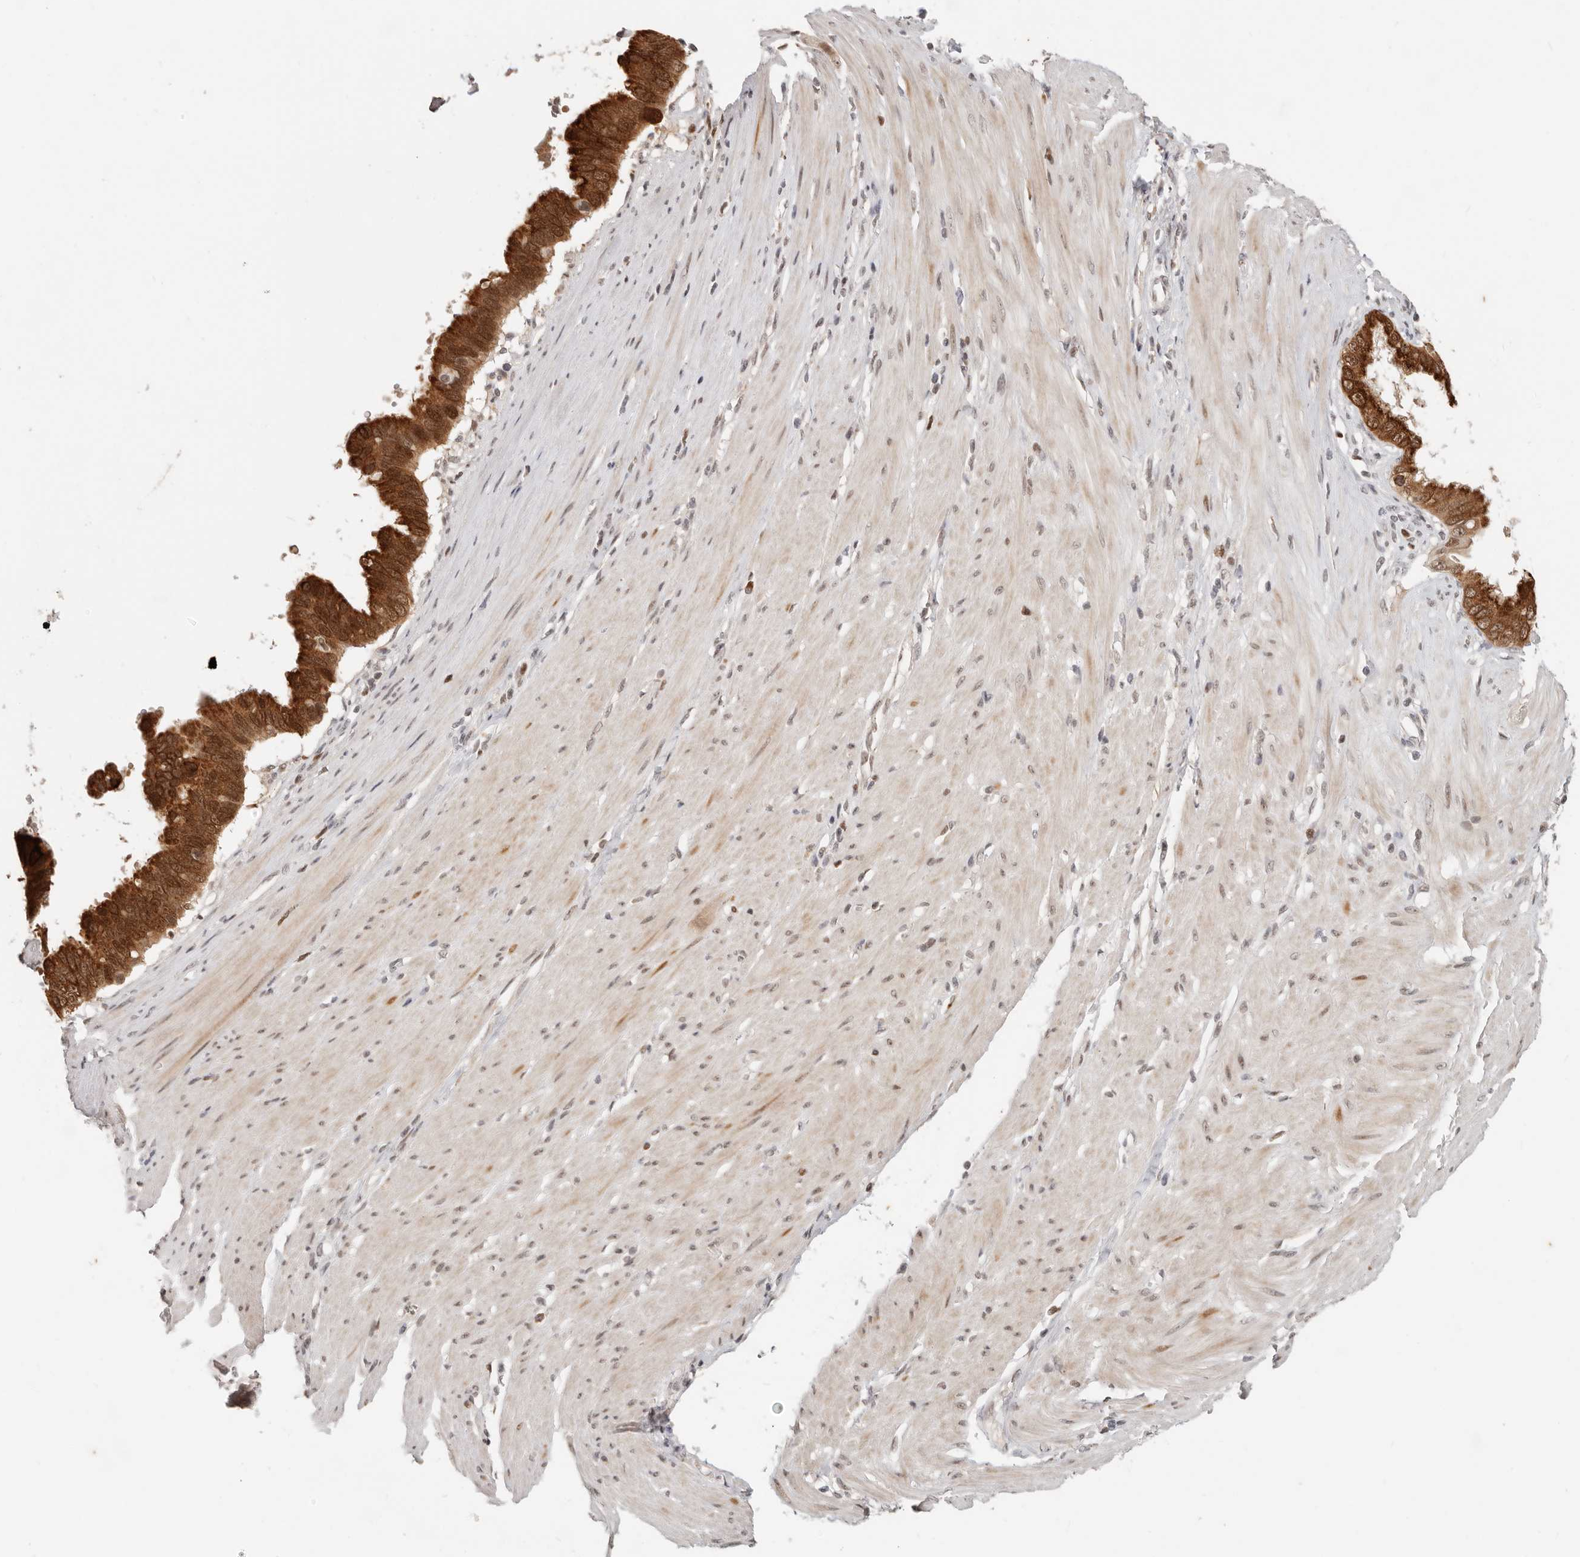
{"staining": {"intensity": "strong", "quantity": ">75%", "location": "cytoplasmic/membranous,nuclear"}, "tissue": "pancreatic cancer", "cell_type": "Tumor cells", "image_type": "cancer", "snomed": [{"axis": "morphology", "description": "Adenocarcinoma, NOS"}, {"axis": "topography", "description": "Pancreas"}], "caption": "Immunohistochemical staining of human adenocarcinoma (pancreatic) displays strong cytoplasmic/membranous and nuclear protein staining in about >75% of tumor cells. The staining is performed using DAB (3,3'-diaminobenzidine) brown chromogen to label protein expression. The nuclei are counter-stained blue using hematoxylin.", "gene": "RFC2", "patient": {"sex": "female", "age": 56}}